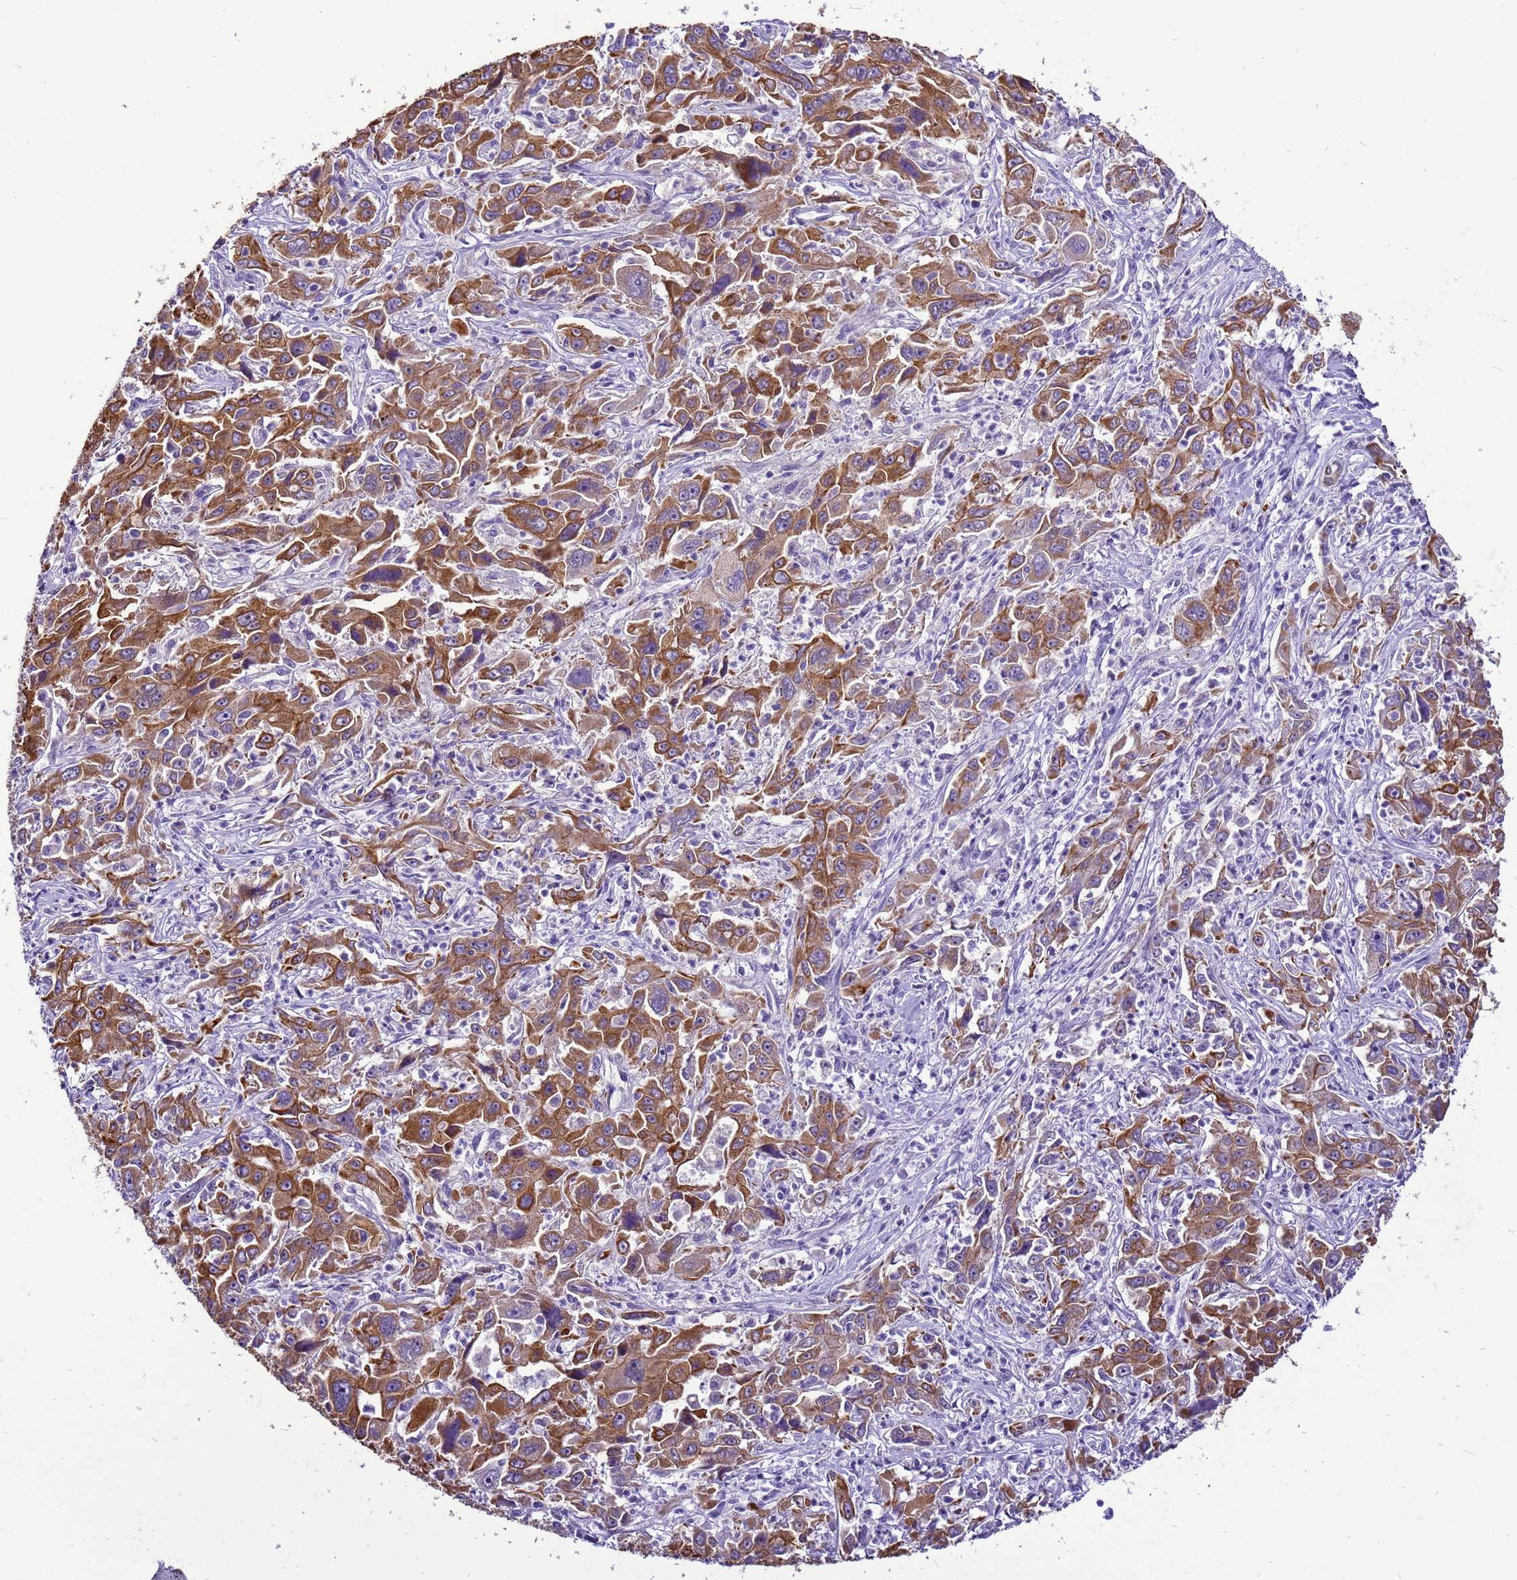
{"staining": {"intensity": "moderate", "quantity": ">75%", "location": "cytoplasmic/membranous"}, "tissue": "liver cancer", "cell_type": "Tumor cells", "image_type": "cancer", "snomed": [{"axis": "morphology", "description": "Carcinoma, Hepatocellular, NOS"}, {"axis": "topography", "description": "Liver"}], "caption": "This photomicrograph reveals liver cancer stained with immunohistochemistry to label a protein in brown. The cytoplasmic/membranous of tumor cells show moderate positivity for the protein. Nuclei are counter-stained blue.", "gene": "PIEZO2", "patient": {"sex": "male", "age": 63}}